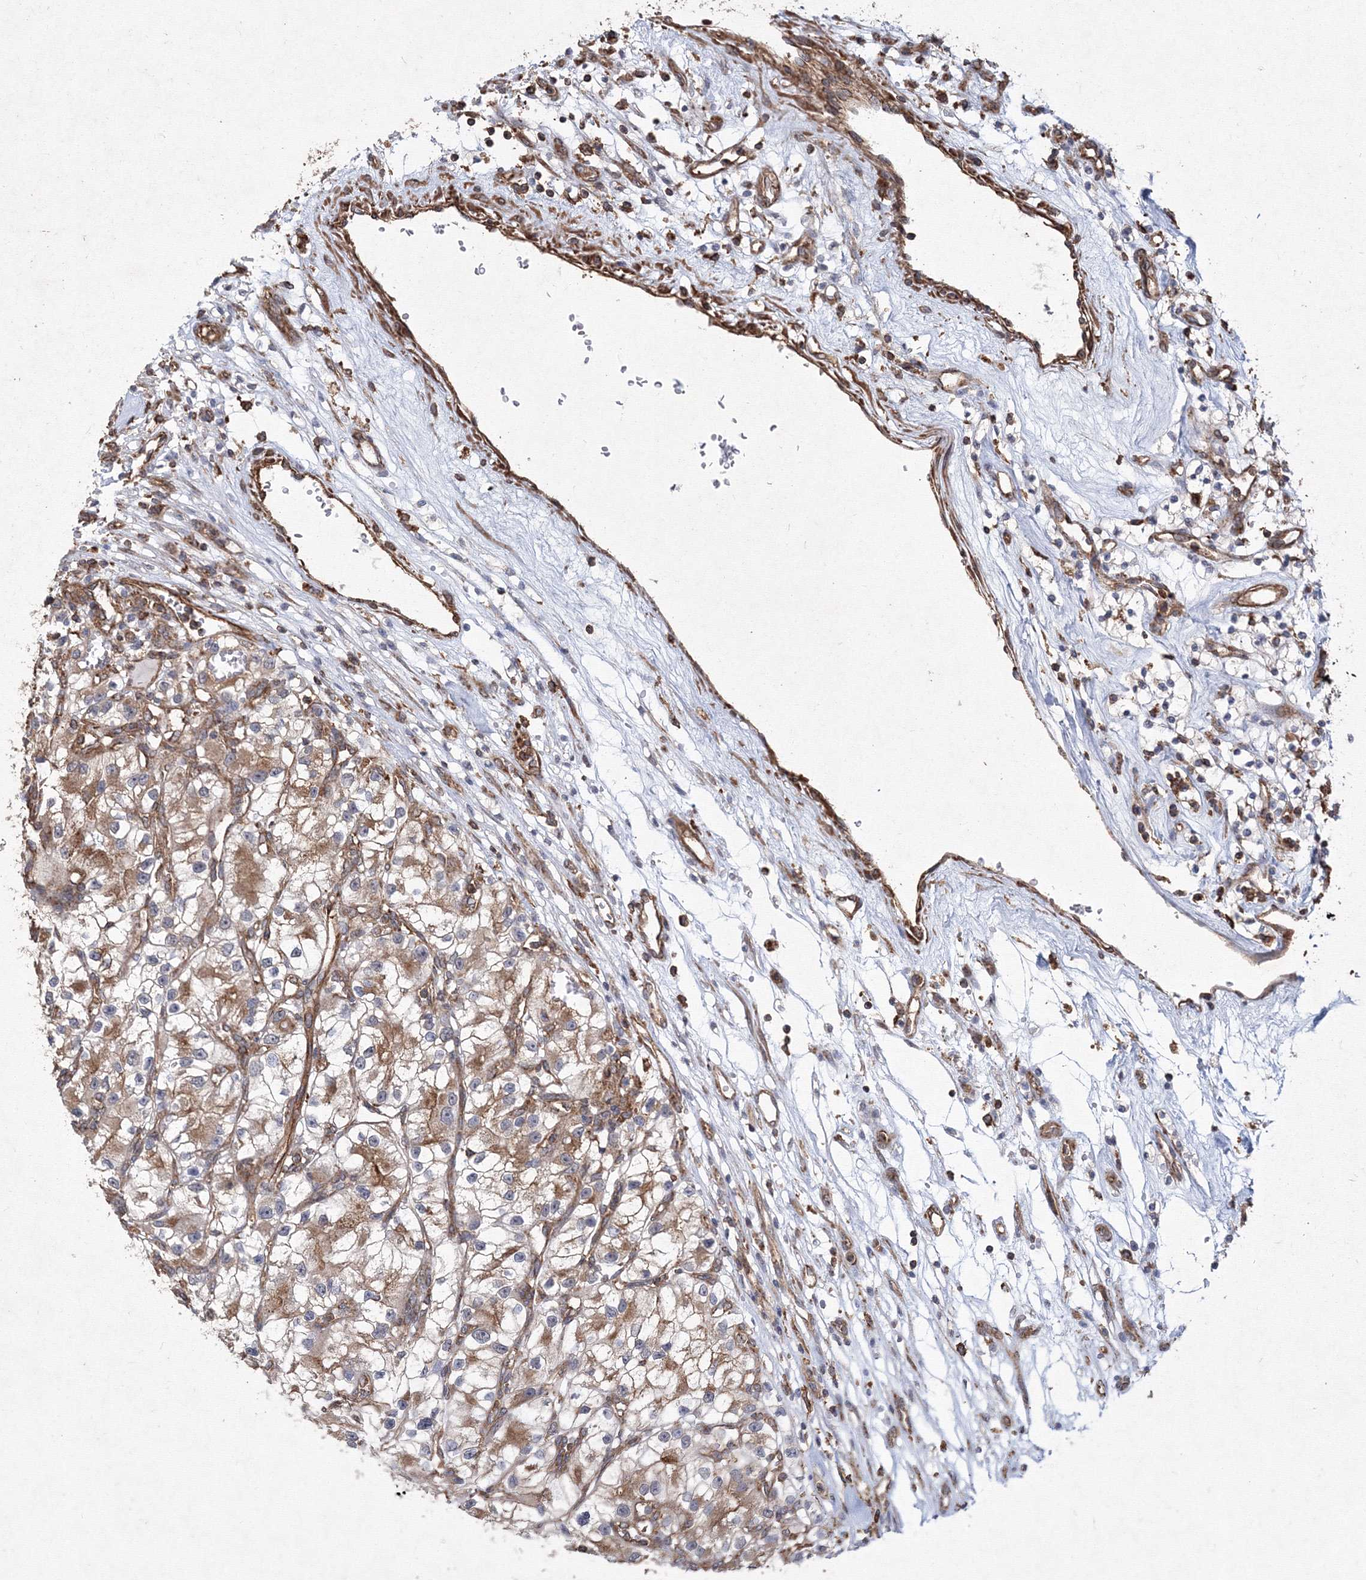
{"staining": {"intensity": "moderate", "quantity": ">75%", "location": "cytoplasmic/membranous"}, "tissue": "renal cancer", "cell_type": "Tumor cells", "image_type": "cancer", "snomed": [{"axis": "morphology", "description": "Adenocarcinoma, NOS"}, {"axis": "topography", "description": "Kidney"}], "caption": "Immunohistochemical staining of renal cancer (adenocarcinoma) displays medium levels of moderate cytoplasmic/membranous protein positivity in about >75% of tumor cells. (Stains: DAB (3,3'-diaminobenzidine) in brown, nuclei in blue, Microscopy: brightfield microscopy at high magnification).", "gene": "TMEM139", "patient": {"sex": "female", "age": 57}}